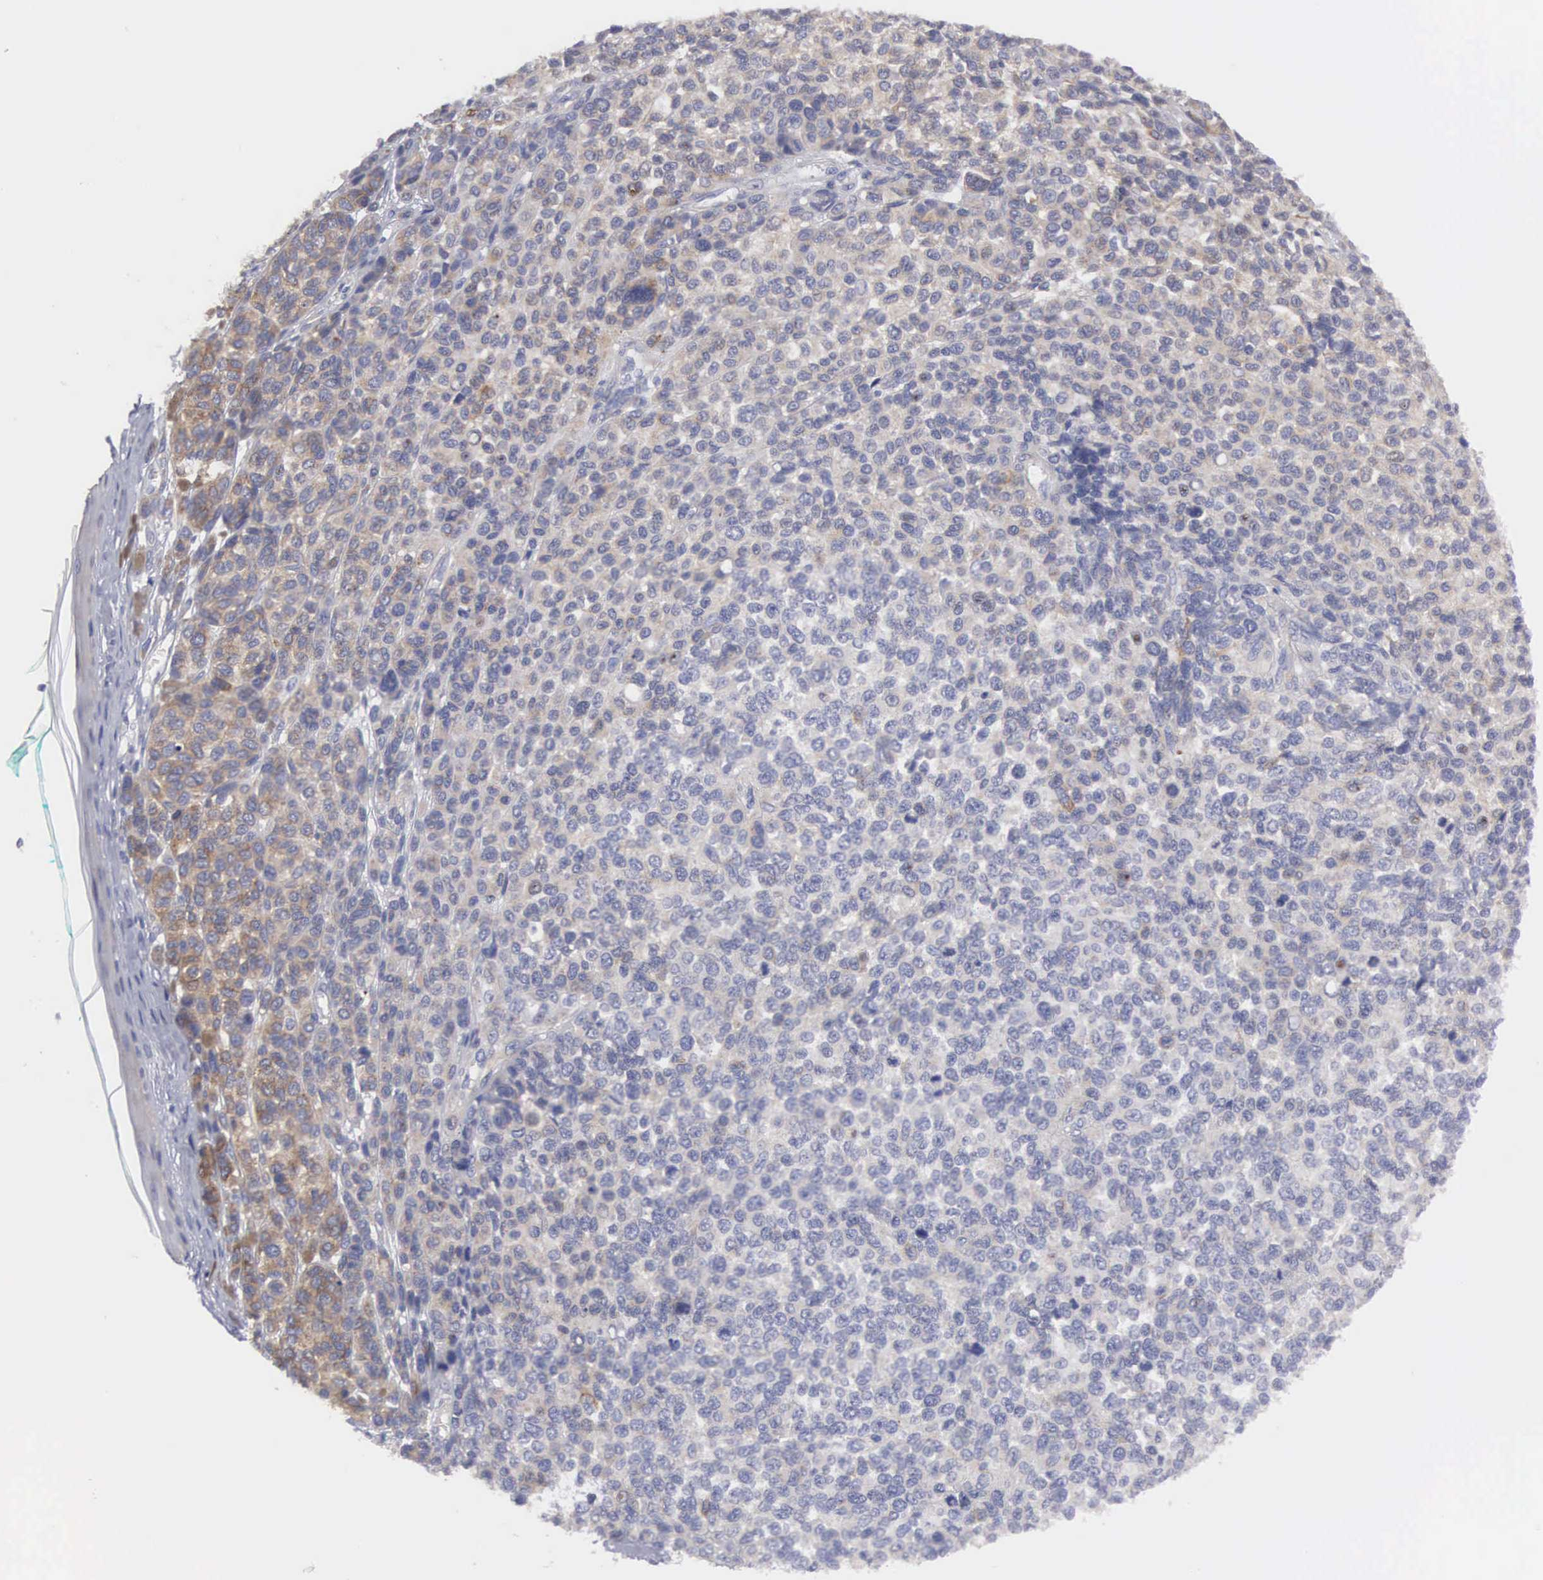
{"staining": {"intensity": "weak", "quantity": "<25%", "location": "cytoplasmic/membranous"}, "tissue": "melanoma", "cell_type": "Tumor cells", "image_type": "cancer", "snomed": [{"axis": "morphology", "description": "Malignant melanoma, NOS"}, {"axis": "topography", "description": "Skin"}], "caption": "IHC histopathology image of neoplastic tissue: melanoma stained with DAB shows no significant protein staining in tumor cells. Brightfield microscopy of IHC stained with DAB (3,3'-diaminobenzidine) (brown) and hematoxylin (blue), captured at high magnification.", "gene": "CEP170B", "patient": {"sex": "female", "age": 85}}